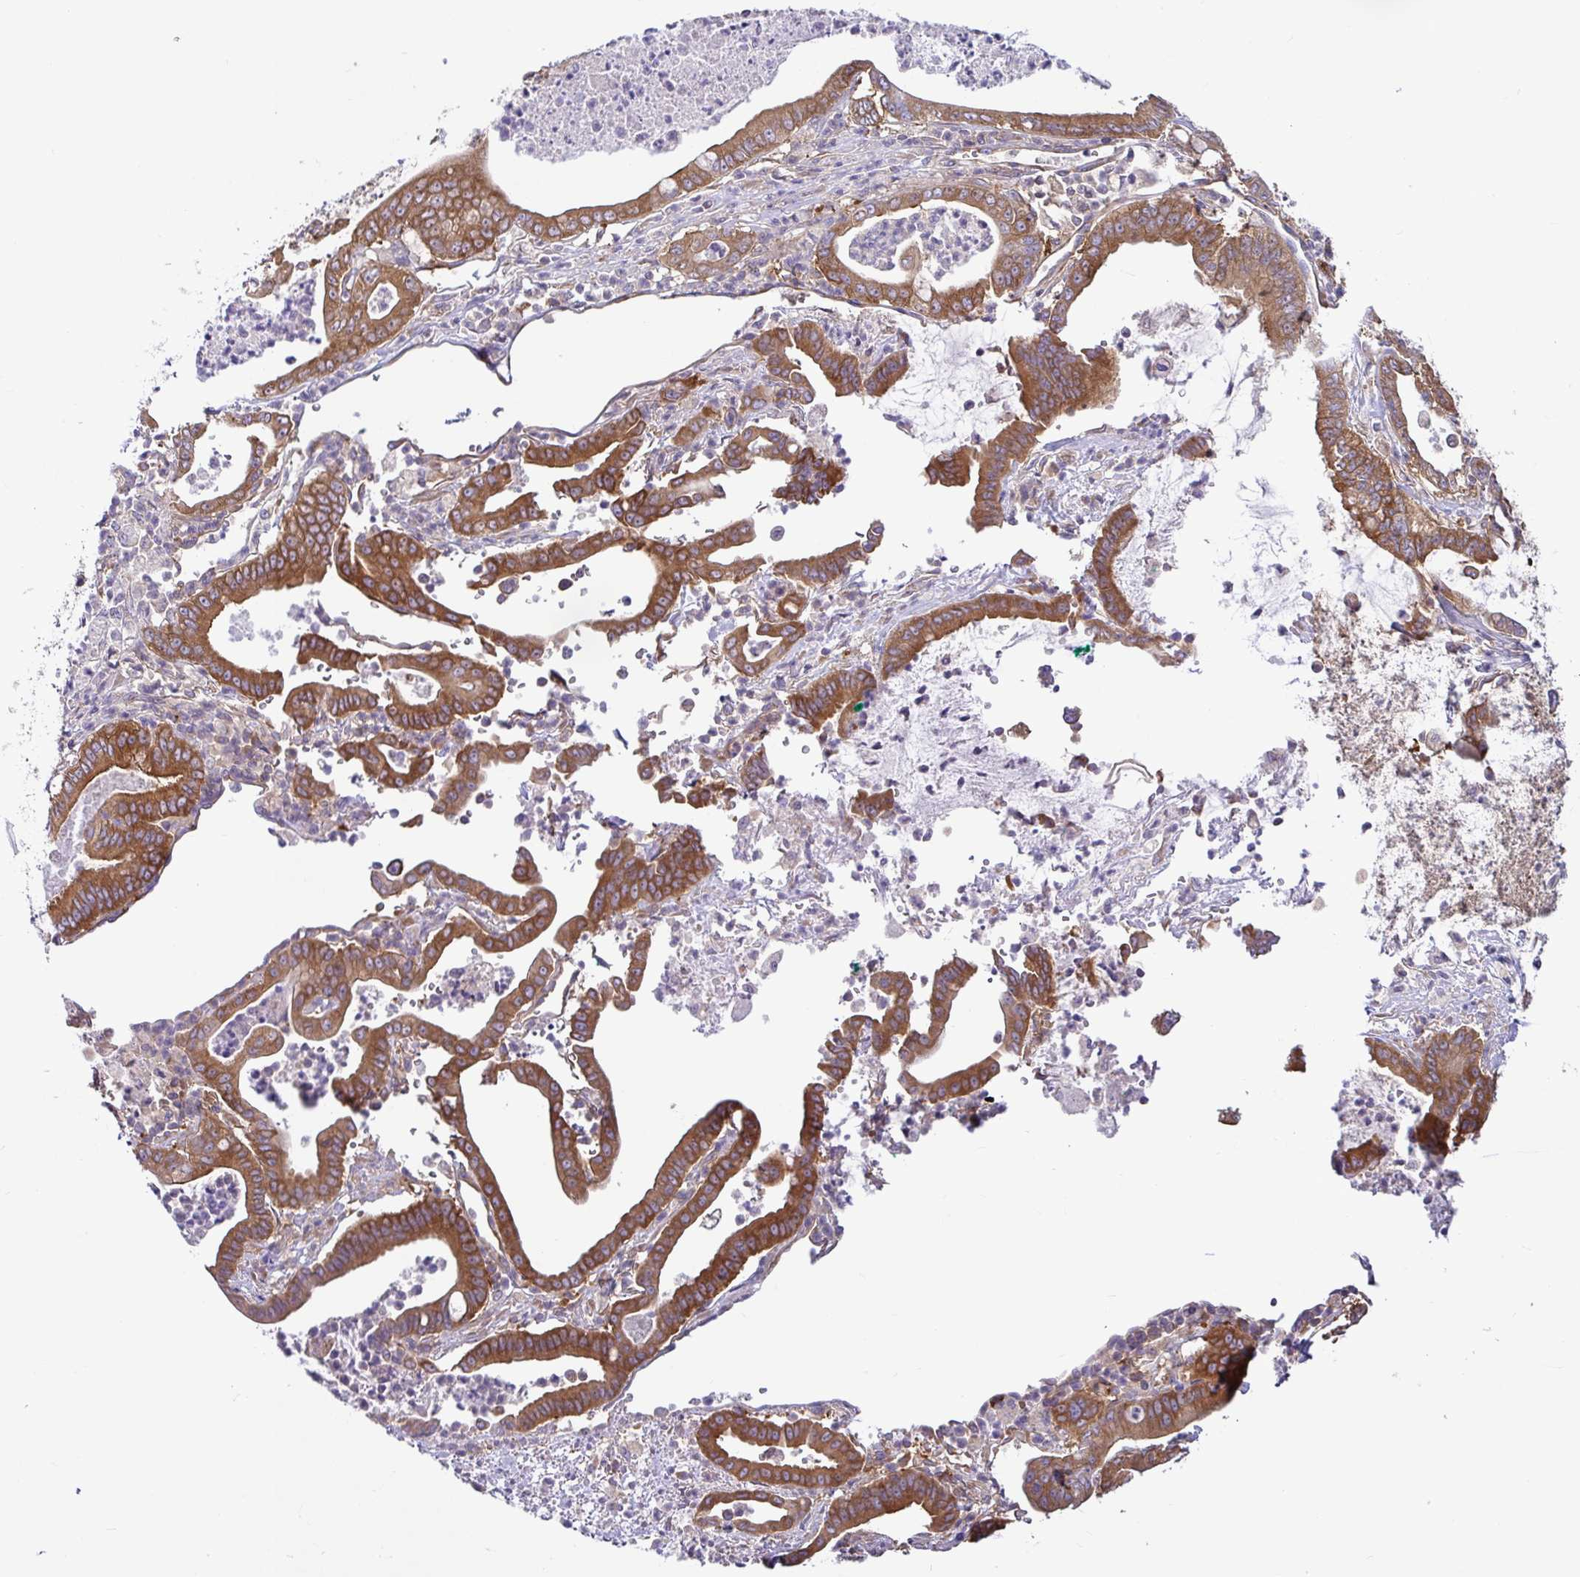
{"staining": {"intensity": "strong", "quantity": ">75%", "location": "cytoplasmic/membranous"}, "tissue": "pancreatic cancer", "cell_type": "Tumor cells", "image_type": "cancer", "snomed": [{"axis": "morphology", "description": "Adenocarcinoma, NOS"}, {"axis": "topography", "description": "Pancreas"}], "caption": "Pancreatic adenocarcinoma was stained to show a protein in brown. There is high levels of strong cytoplasmic/membranous staining in about >75% of tumor cells.", "gene": "LARS1", "patient": {"sex": "male", "age": 71}}